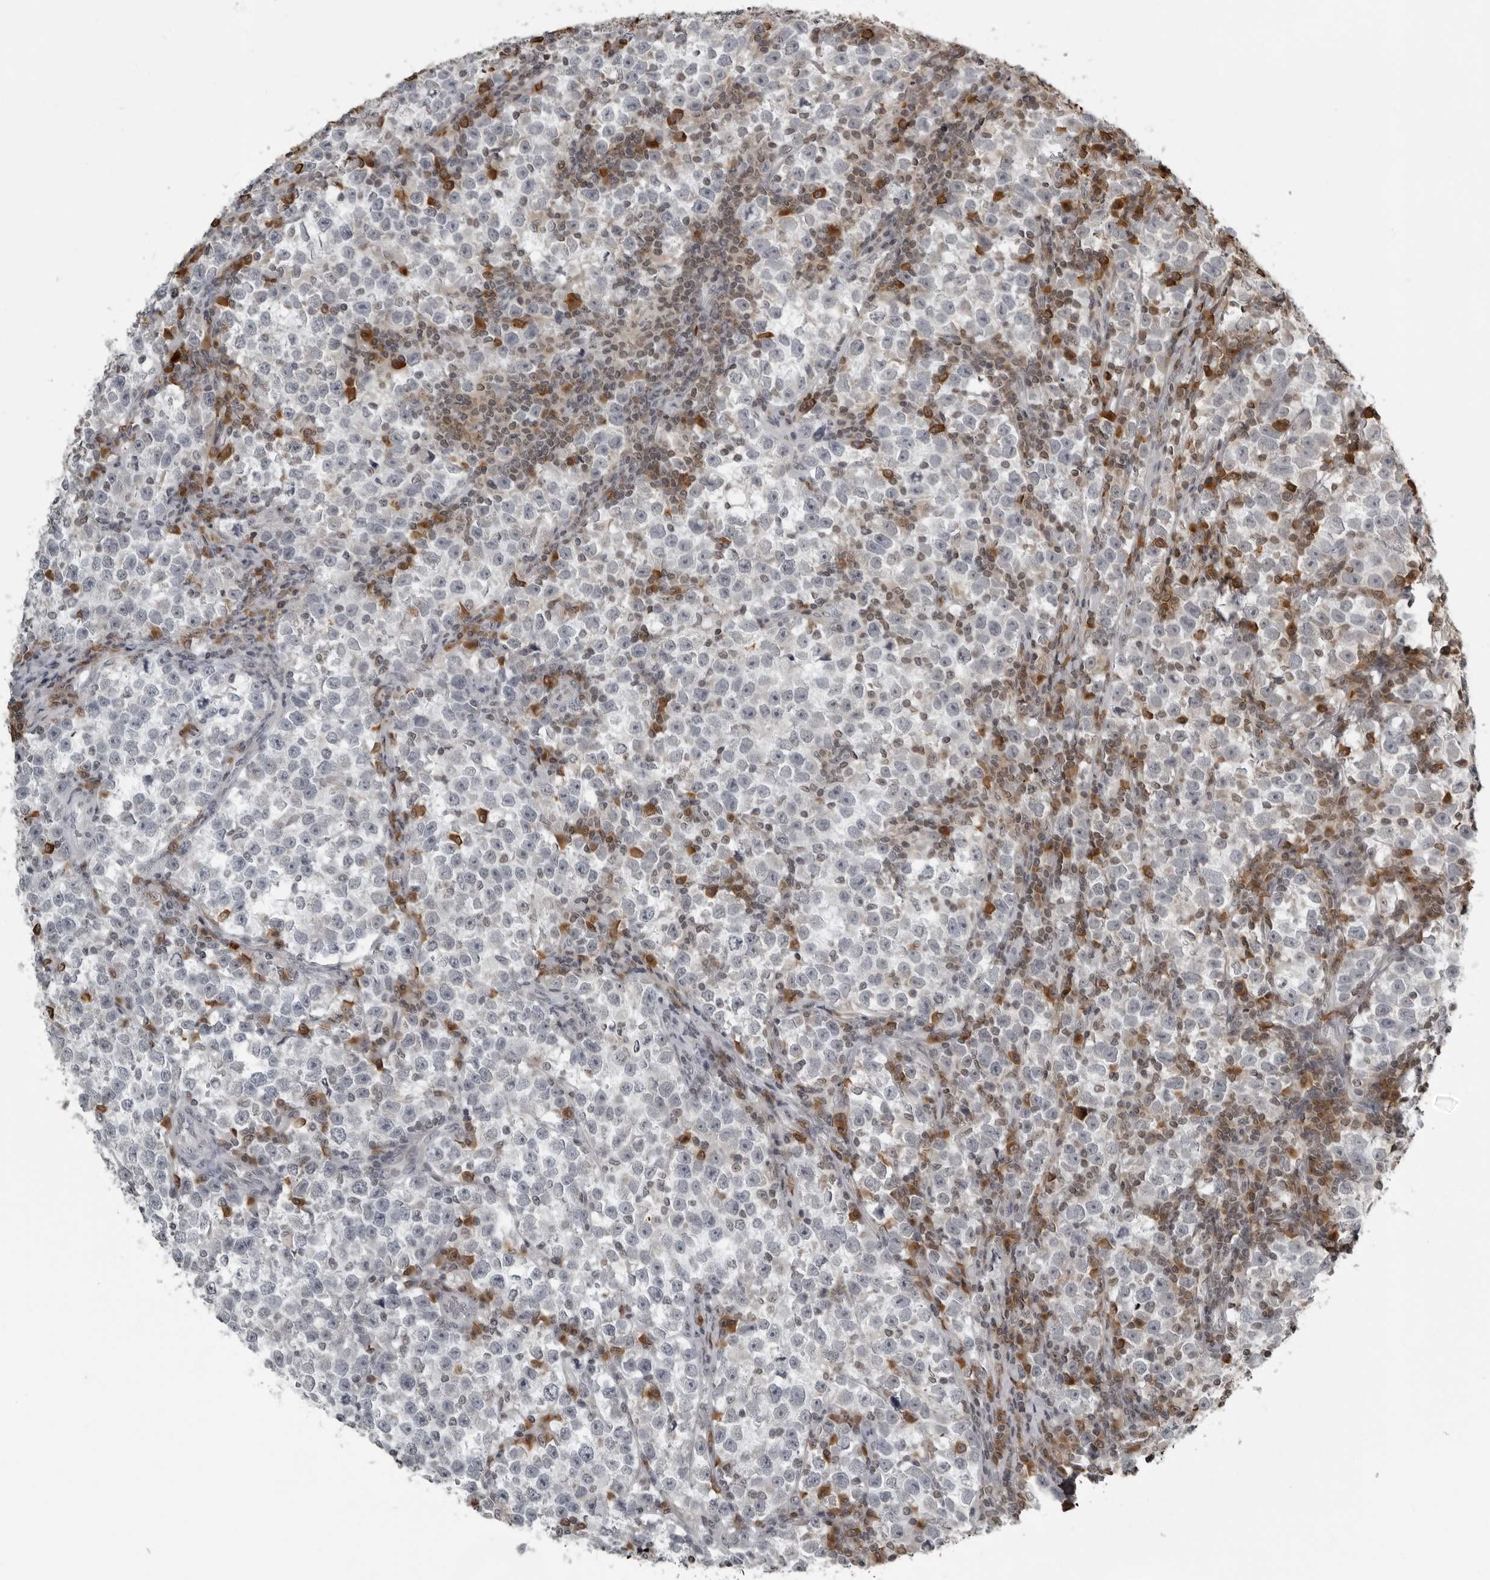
{"staining": {"intensity": "negative", "quantity": "none", "location": "none"}, "tissue": "testis cancer", "cell_type": "Tumor cells", "image_type": "cancer", "snomed": [{"axis": "morphology", "description": "Normal tissue, NOS"}, {"axis": "morphology", "description": "Seminoma, NOS"}, {"axis": "topography", "description": "Testis"}], "caption": "Tumor cells show no significant protein positivity in testis seminoma.", "gene": "RTCA", "patient": {"sex": "male", "age": 43}}